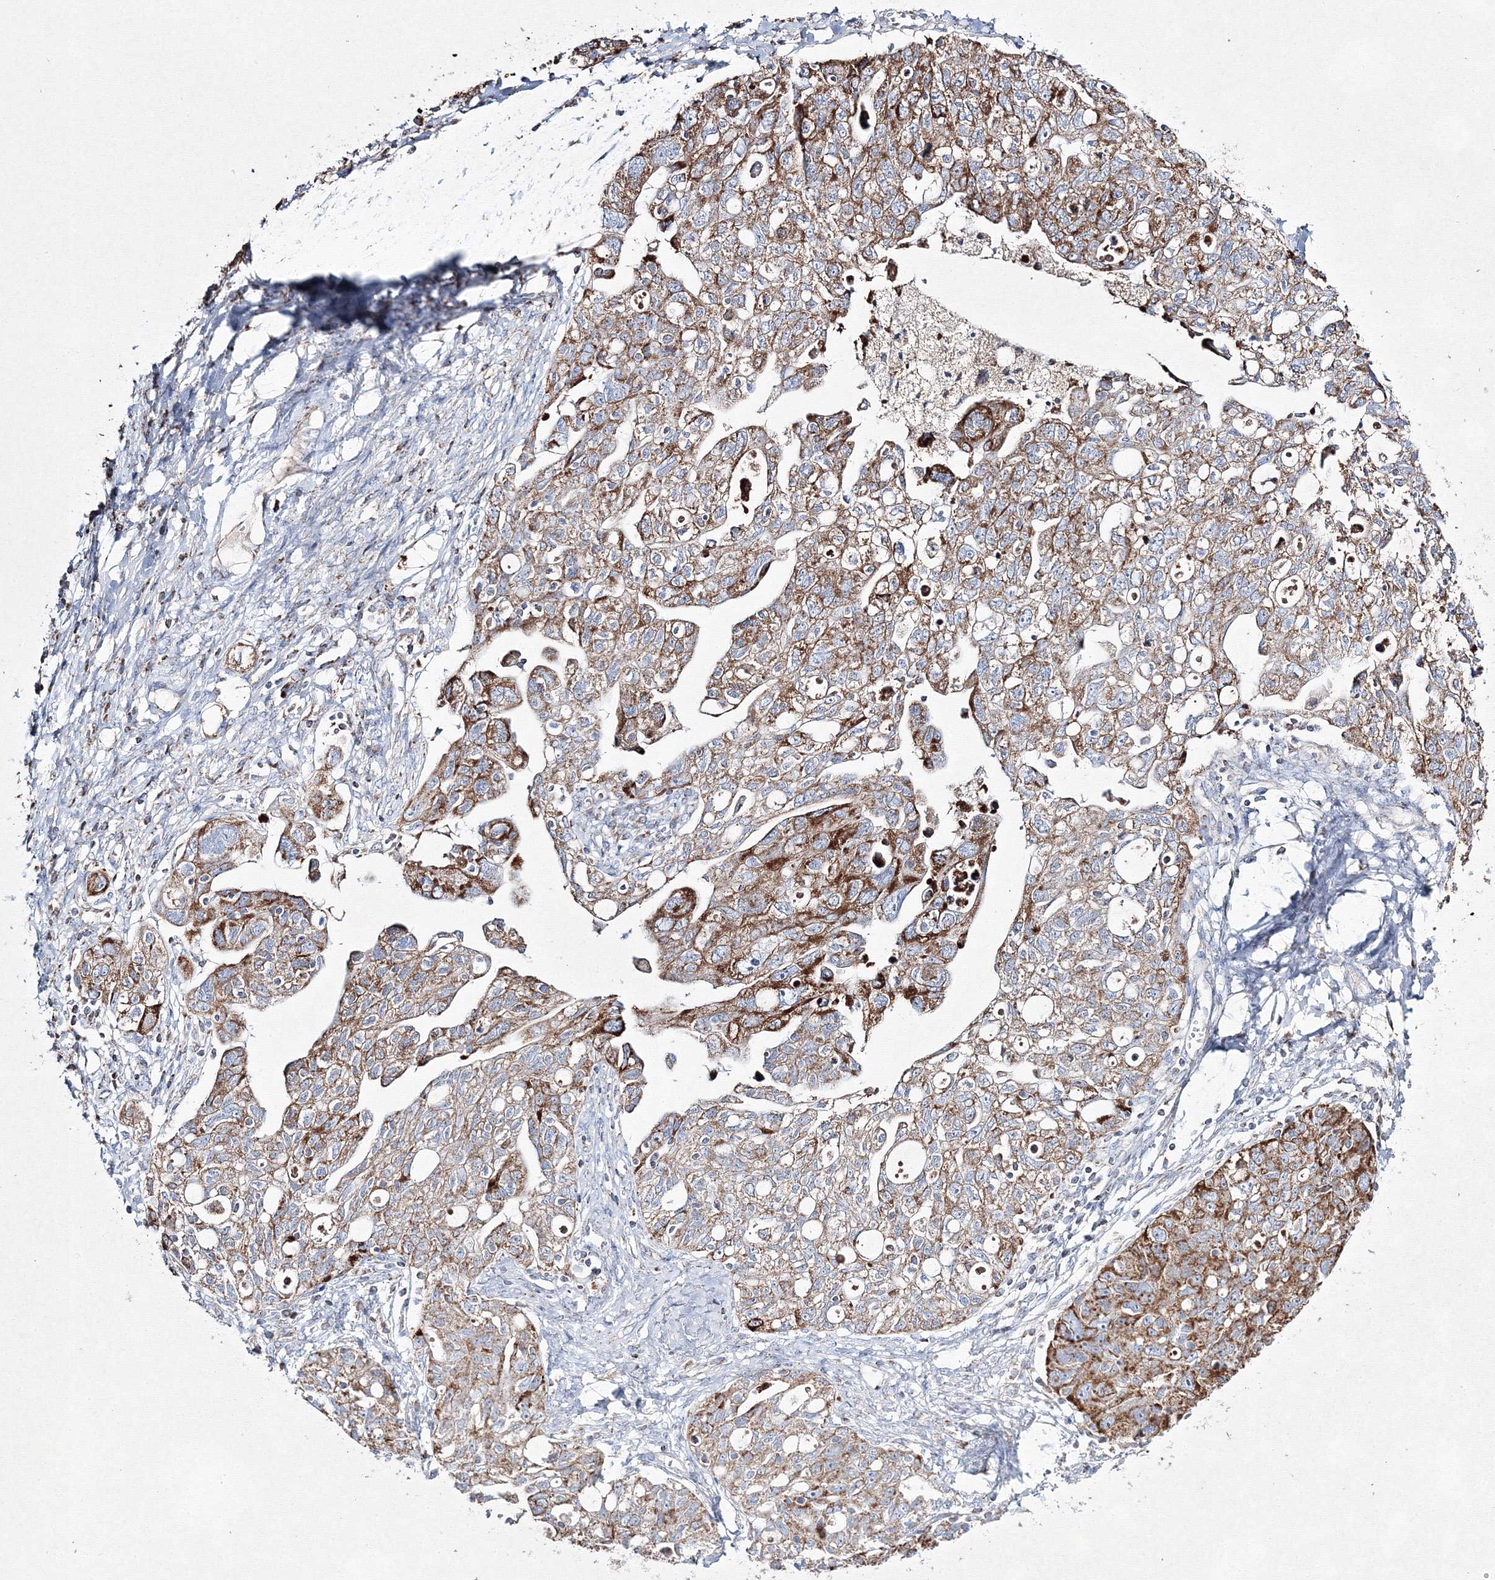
{"staining": {"intensity": "moderate", "quantity": ">75%", "location": "cytoplasmic/membranous"}, "tissue": "ovarian cancer", "cell_type": "Tumor cells", "image_type": "cancer", "snomed": [{"axis": "morphology", "description": "Carcinoma, NOS"}, {"axis": "morphology", "description": "Cystadenocarcinoma, serous, NOS"}, {"axis": "topography", "description": "Ovary"}], "caption": "There is medium levels of moderate cytoplasmic/membranous staining in tumor cells of ovarian cancer, as demonstrated by immunohistochemical staining (brown color).", "gene": "IGSF9", "patient": {"sex": "female", "age": 69}}